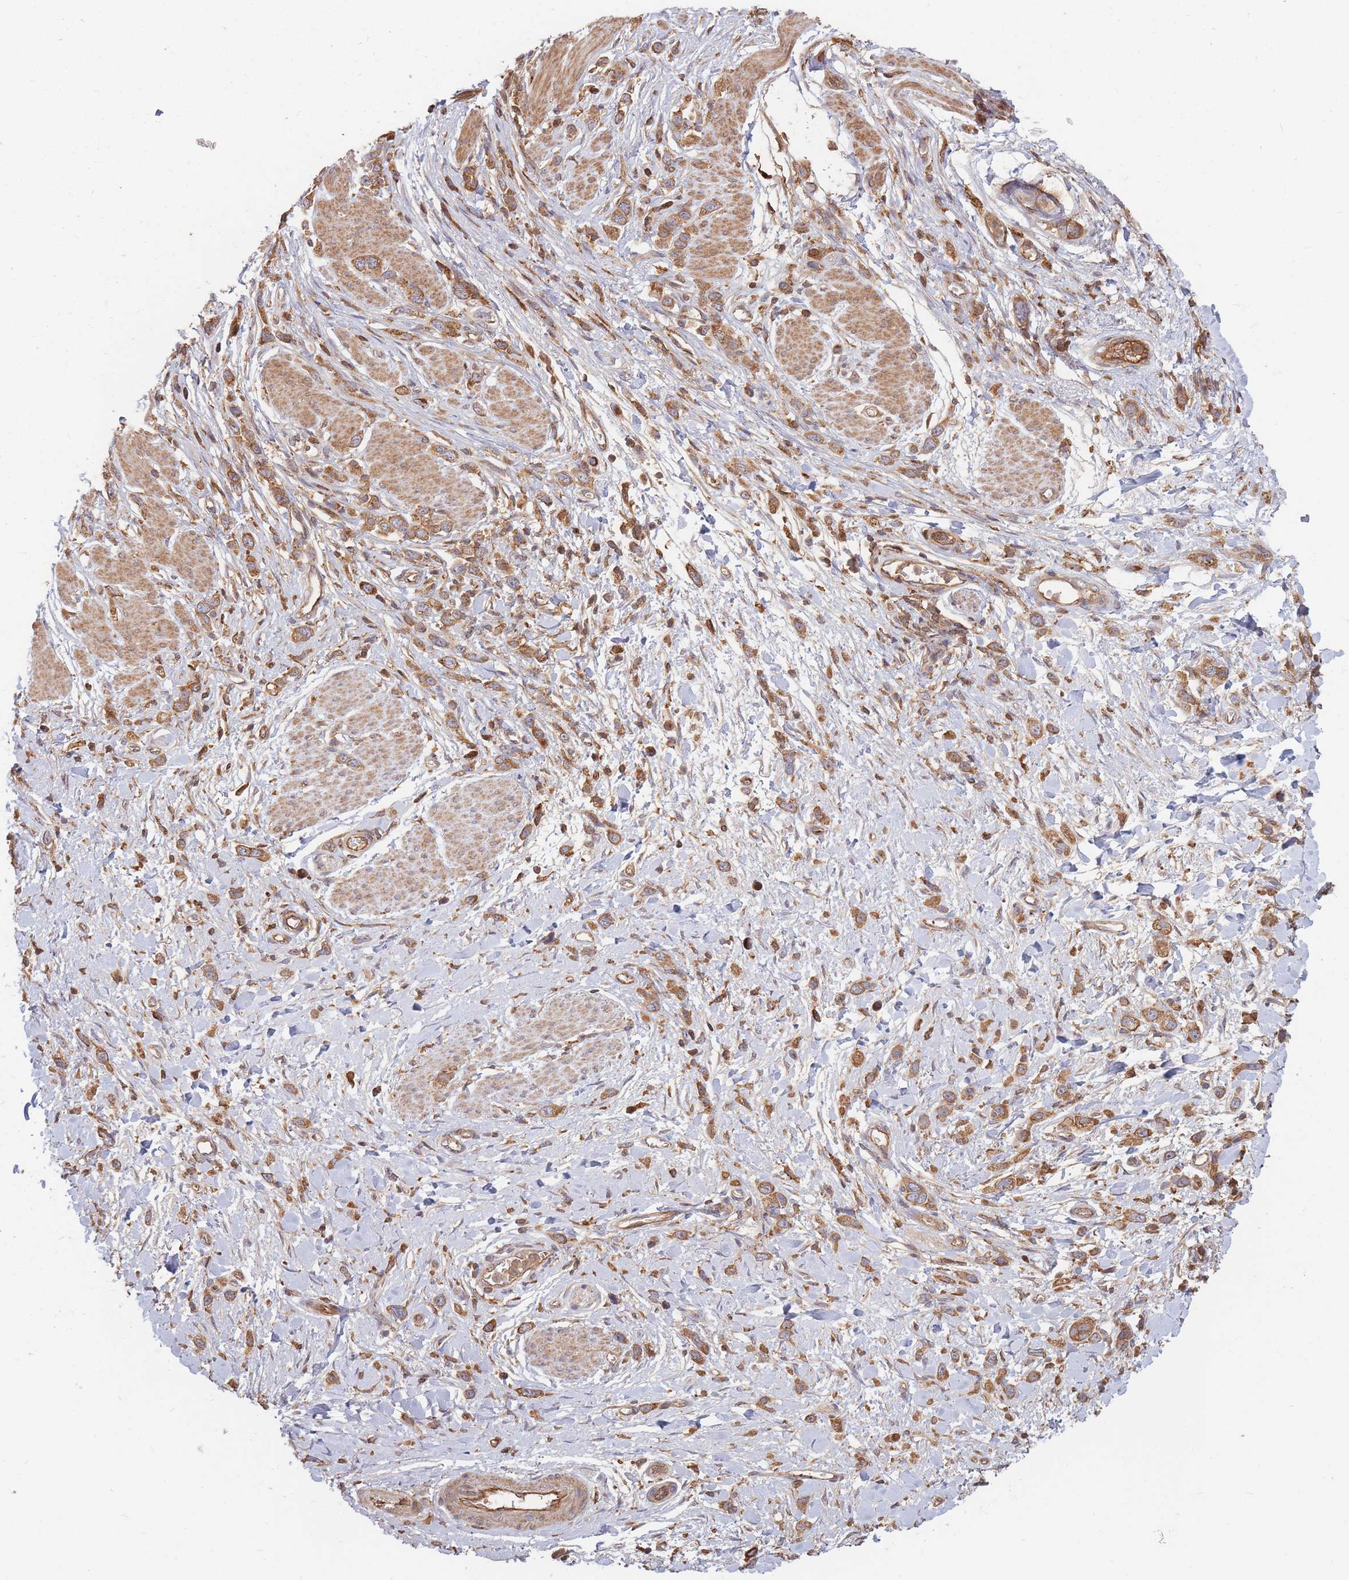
{"staining": {"intensity": "moderate", "quantity": ">75%", "location": "cytoplasmic/membranous"}, "tissue": "stomach cancer", "cell_type": "Tumor cells", "image_type": "cancer", "snomed": [{"axis": "morphology", "description": "Adenocarcinoma, NOS"}, {"axis": "topography", "description": "Stomach"}], "caption": "Immunohistochemical staining of stomach cancer exhibits moderate cytoplasmic/membranous protein staining in about >75% of tumor cells.", "gene": "RASSF2", "patient": {"sex": "female", "age": 65}}